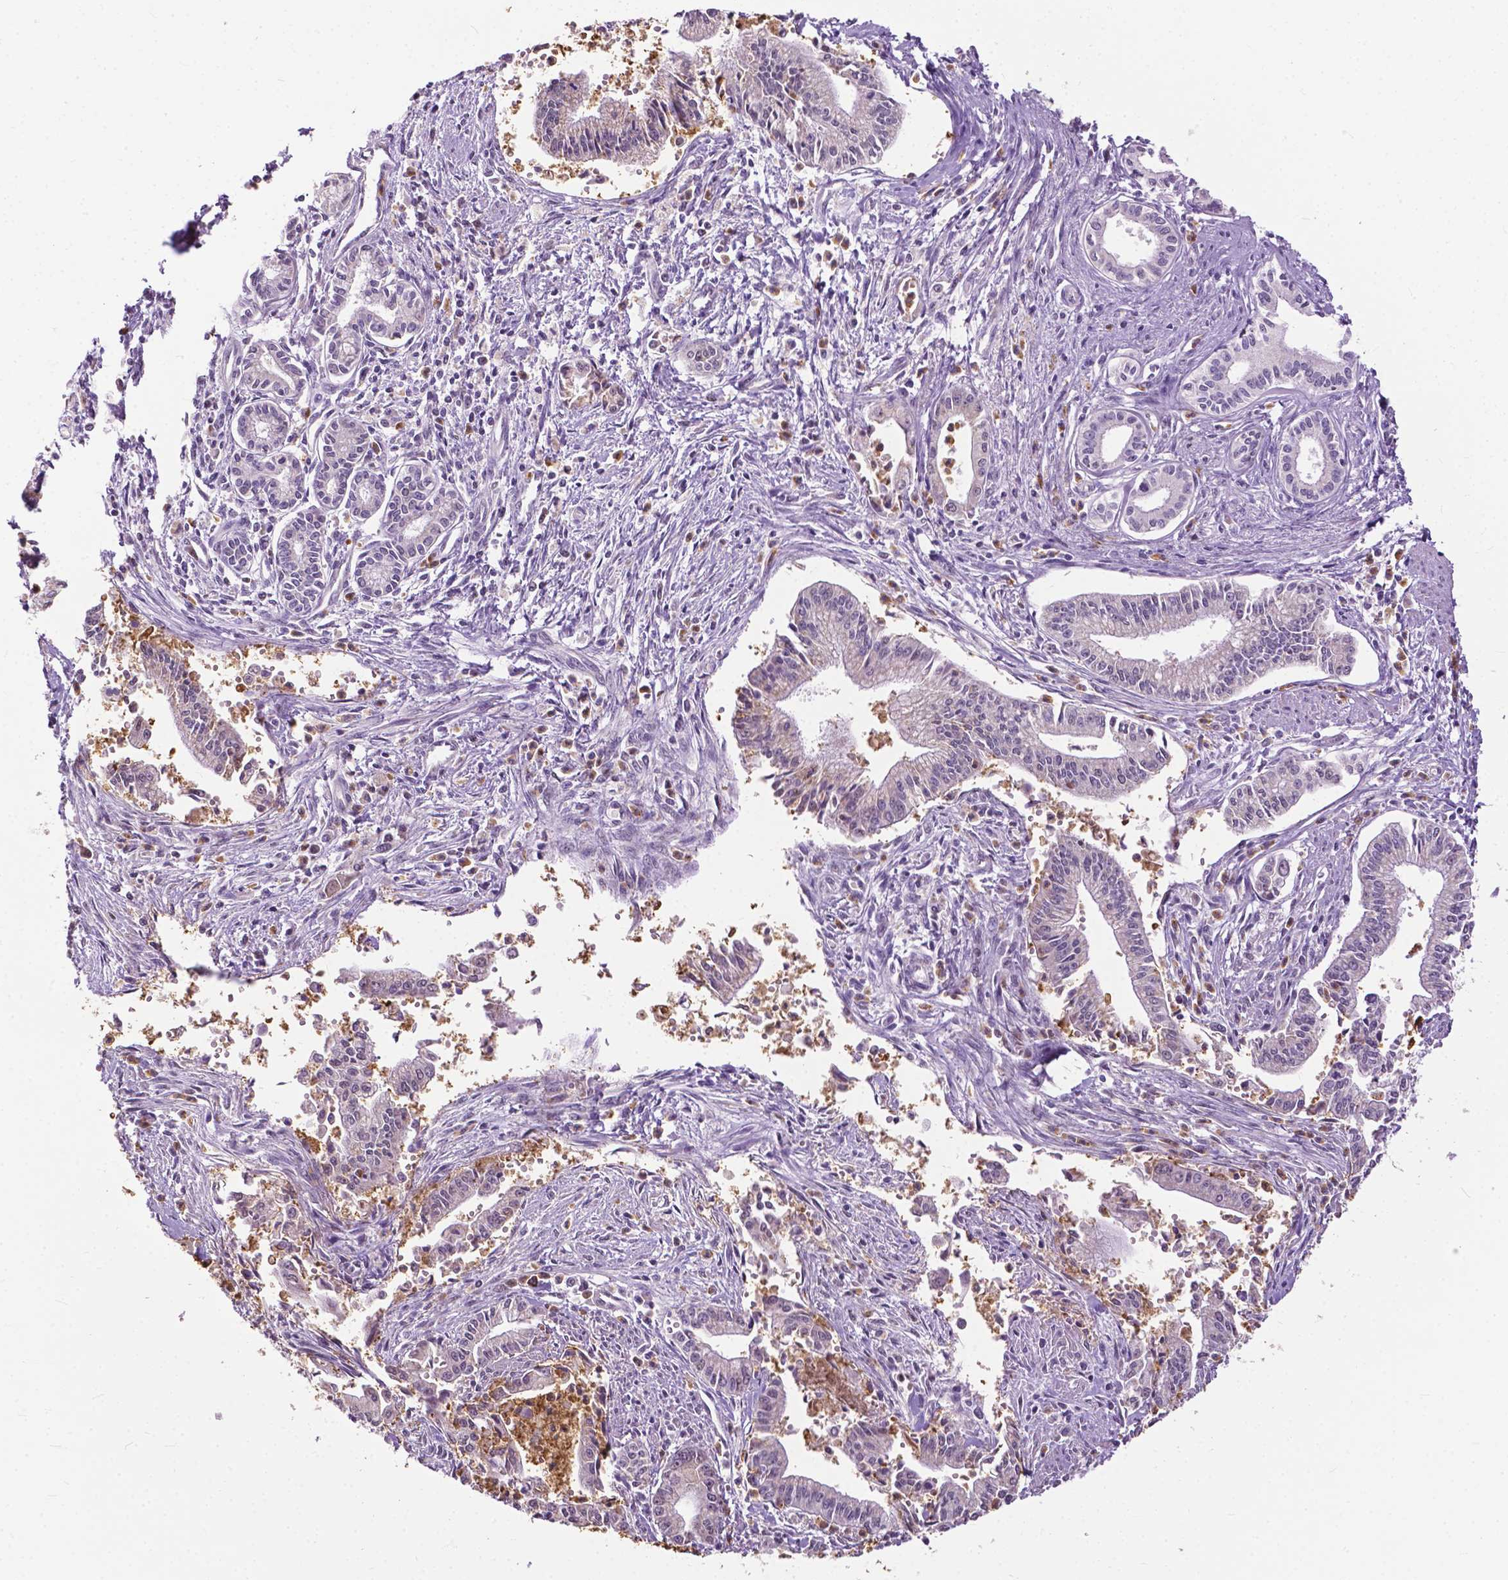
{"staining": {"intensity": "negative", "quantity": "none", "location": "none"}, "tissue": "pancreatic cancer", "cell_type": "Tumor cells", "image_type": "cancer", "snomed": [{"axis": "morphology", "description": "Adenocarcinoma, NOS"}, {"axis": "topography", "description": "Pancreas"}], "caption": "Immunohistochemistry image of neoplastic tissue: pancreatic cancer (adenocarcinoma) stained with DAB (3,3'-diaminobenzidine) displays no significant protein expression in tumor cells. (Brightfield microscopy of DAB (3,3'-diaminobenzidine) IHC at high magnification).", "gene": "TTC9B", "patient": {"sex": "female", "age": 65}}